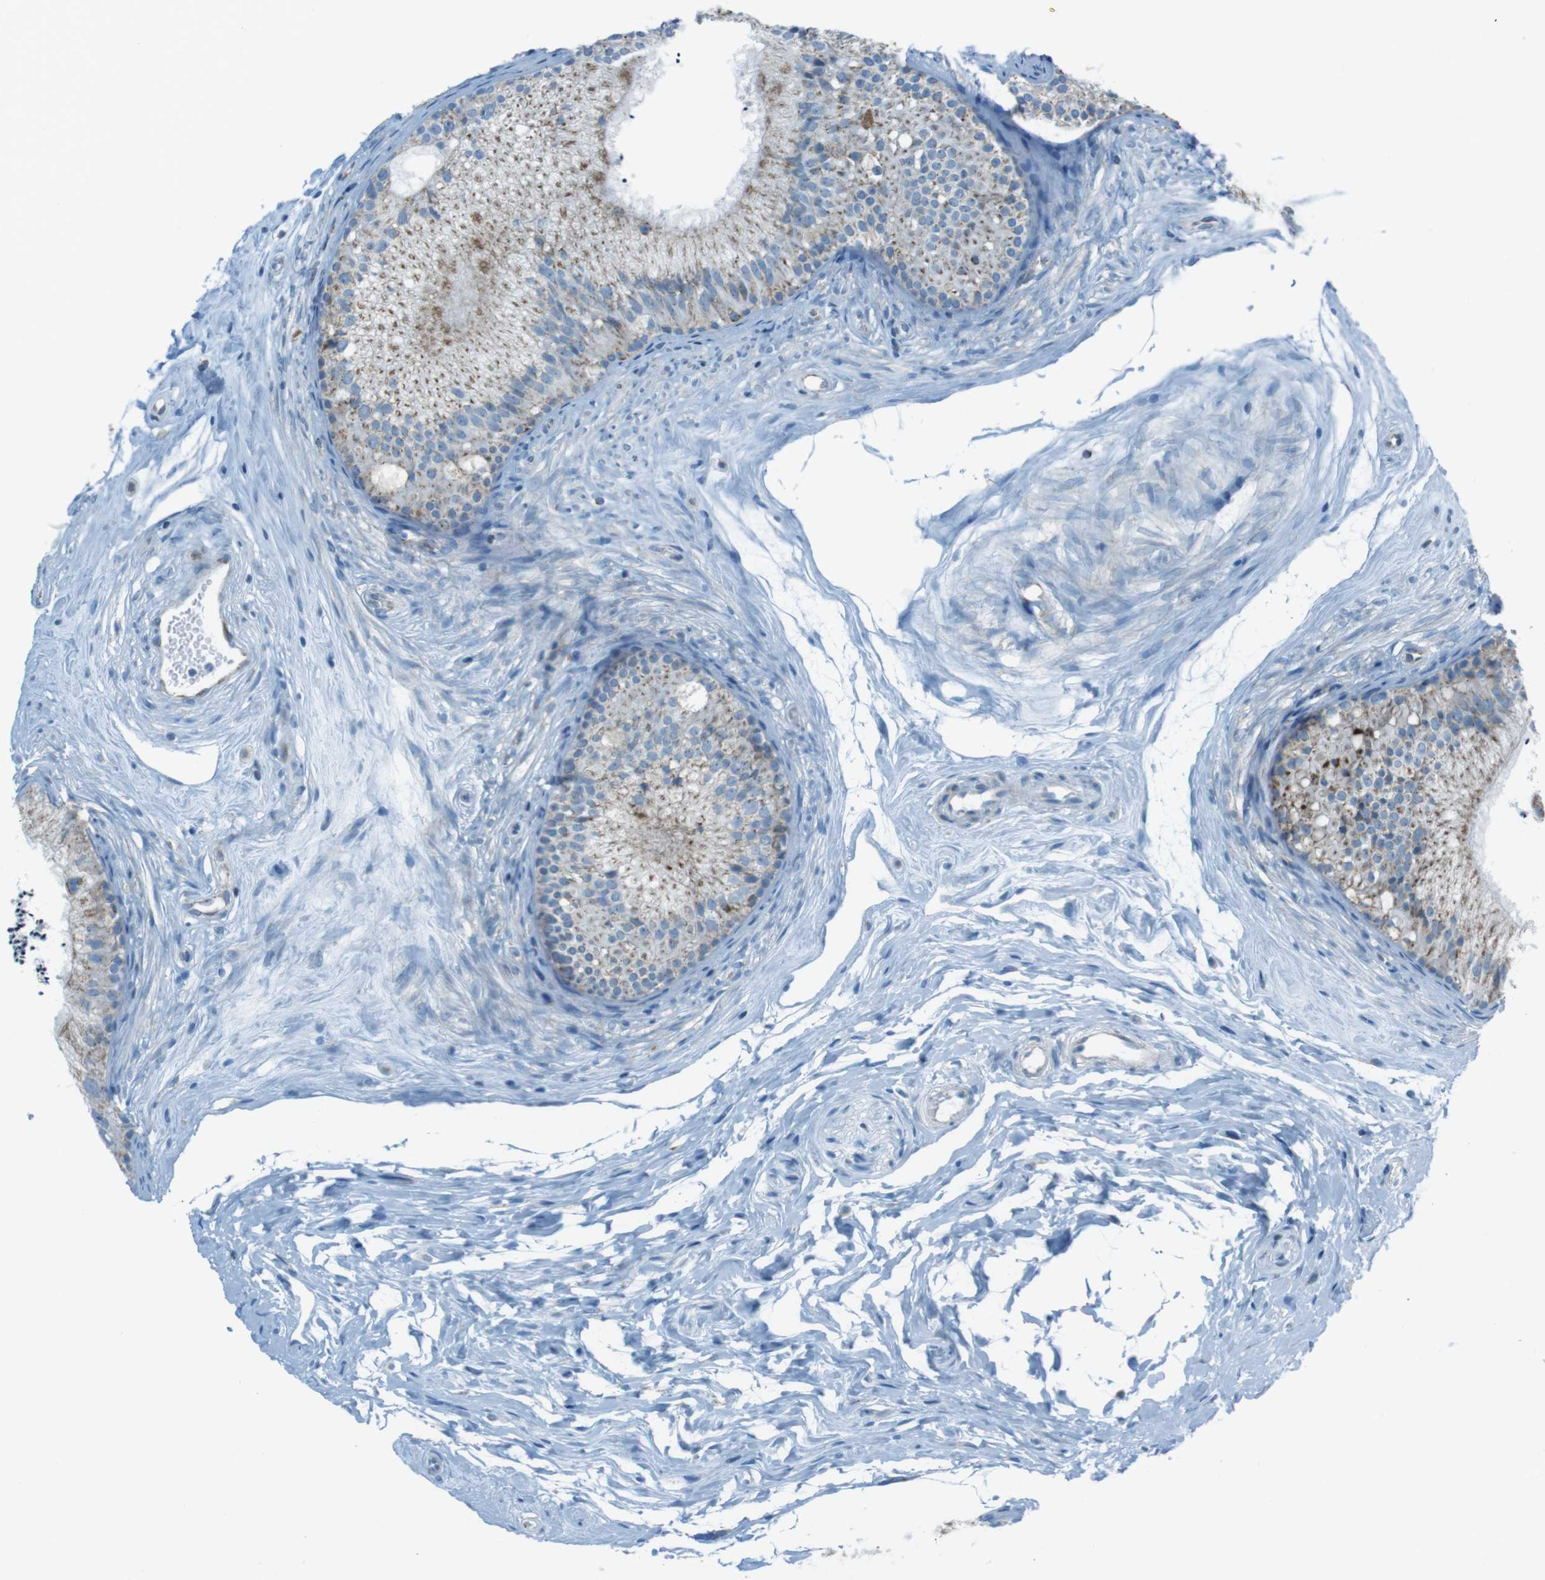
{"staining": {"intensity": "moderate", "quantity": "<25%", "location": "cytoplasmic/membranous"}, "tissue": "epididymis", "cell_type": "Glandular cells", "image_type": "normal", "snomed": [{"axis": "morphology", "description": "Normal tissue, NOS"}, {"axis": "topography", "description": "Epididymis"}], "caption": "Protein positivity by IHC shows moderate cytoplasmic/membranous expression in approximately <25% of glandular cells in unremarkable epididymis.", "gene": "DNAJA3", "patient": {"sex": "male", "age": 56}}